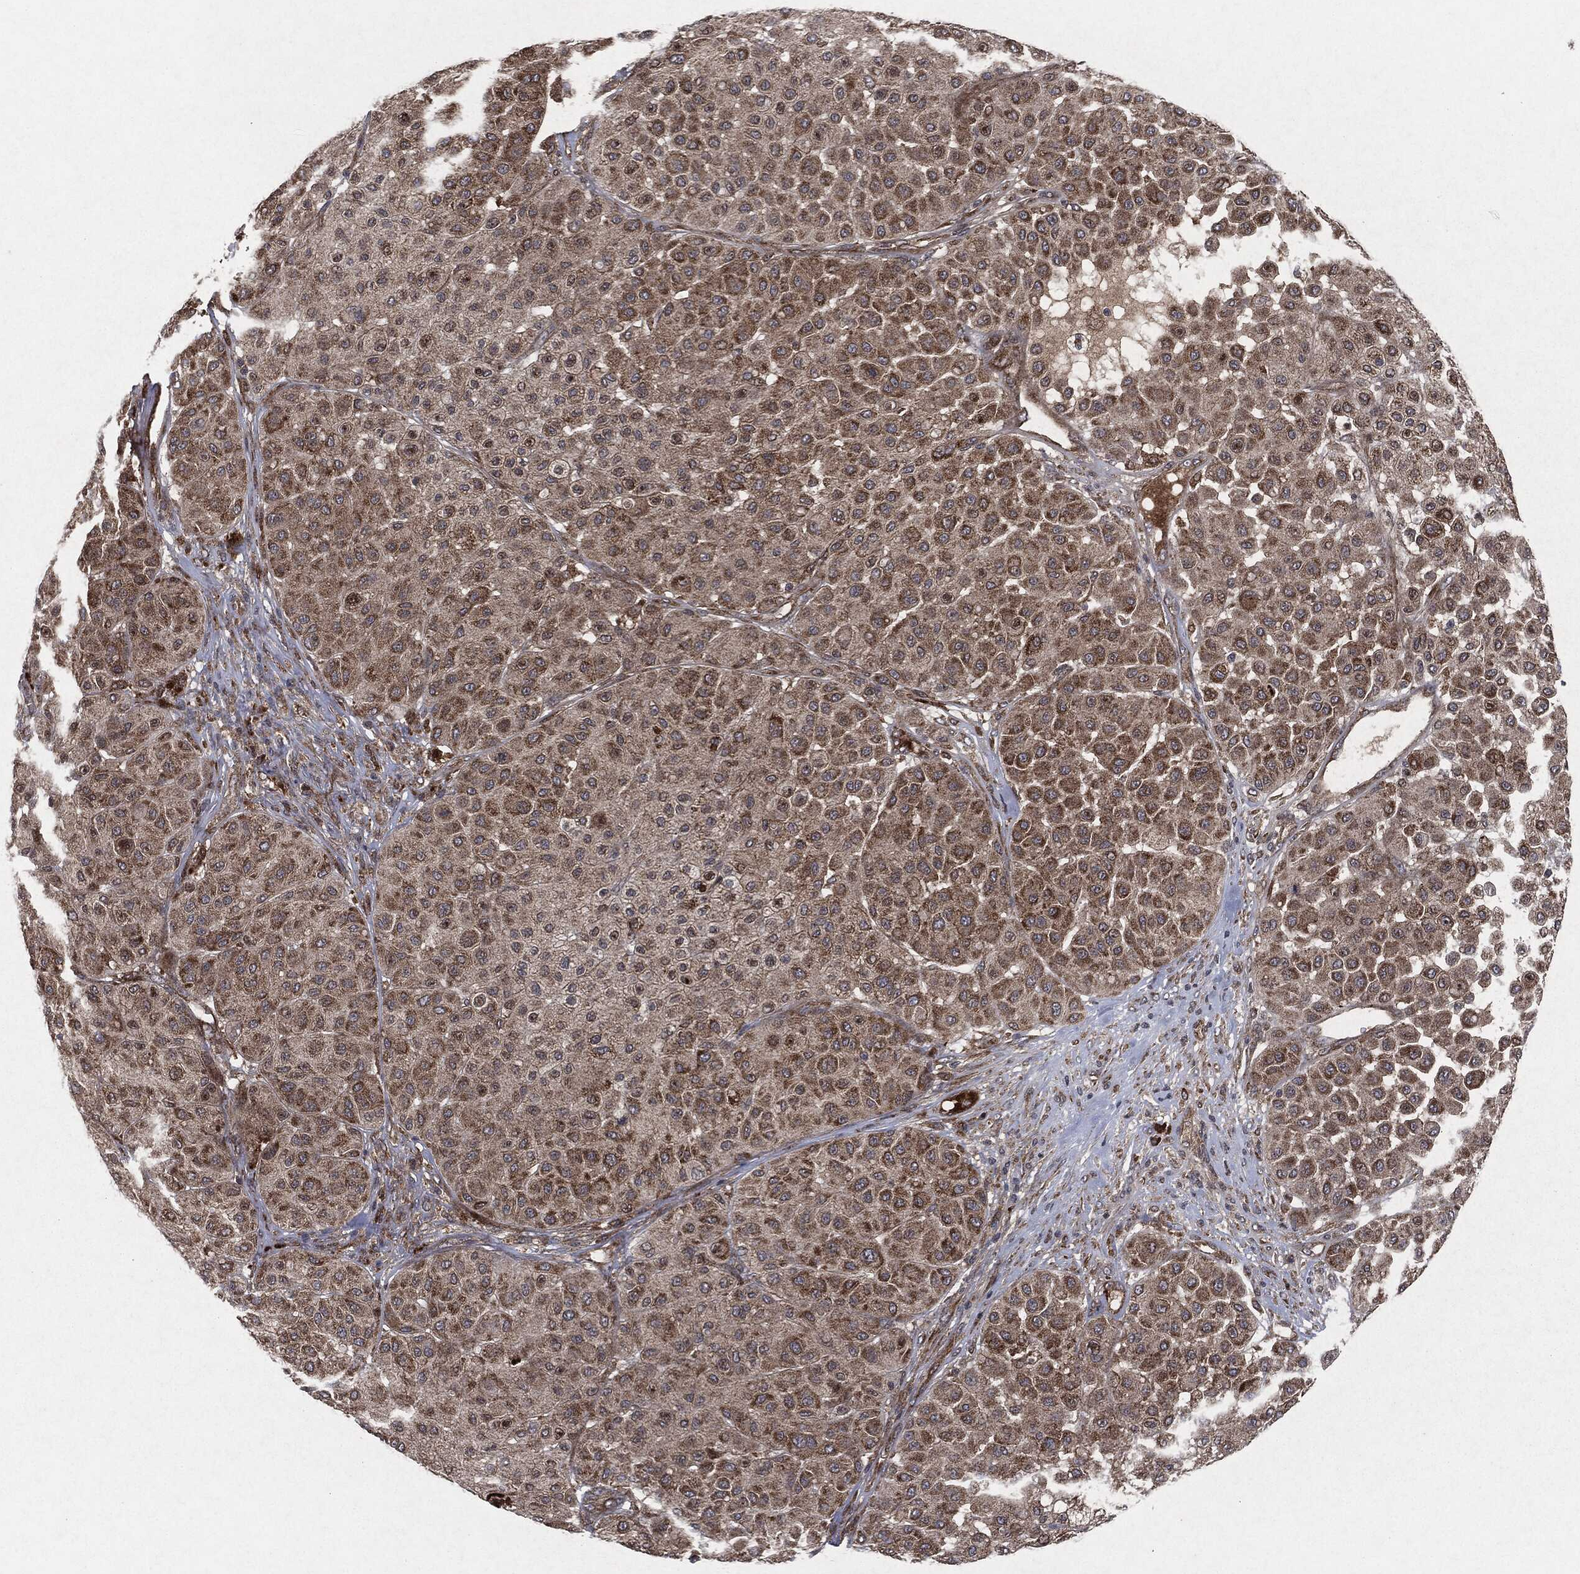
{"staining": {"intensity": "strong", "quantity": "25%-75%", "location": "cytoplasmic/membranous"}, "tissue": "melanoma", "cell_type": "Tumor cells", "image_type": "cancer", "snomed": [{"axis": "morphology", "description": "Malignant melanoma, Metastatic site"}, {"axis": "topography", "description": "Smooth muscle"}], "caption": "A brown stain labels strong cytoplasmic/membranous expression of a protein in human malignant melanoma (metastatic site) tumor cells. Nuclei are stained in blue.", "gene": "RAF1", "patient": {"sex": "male", "age": 41}}